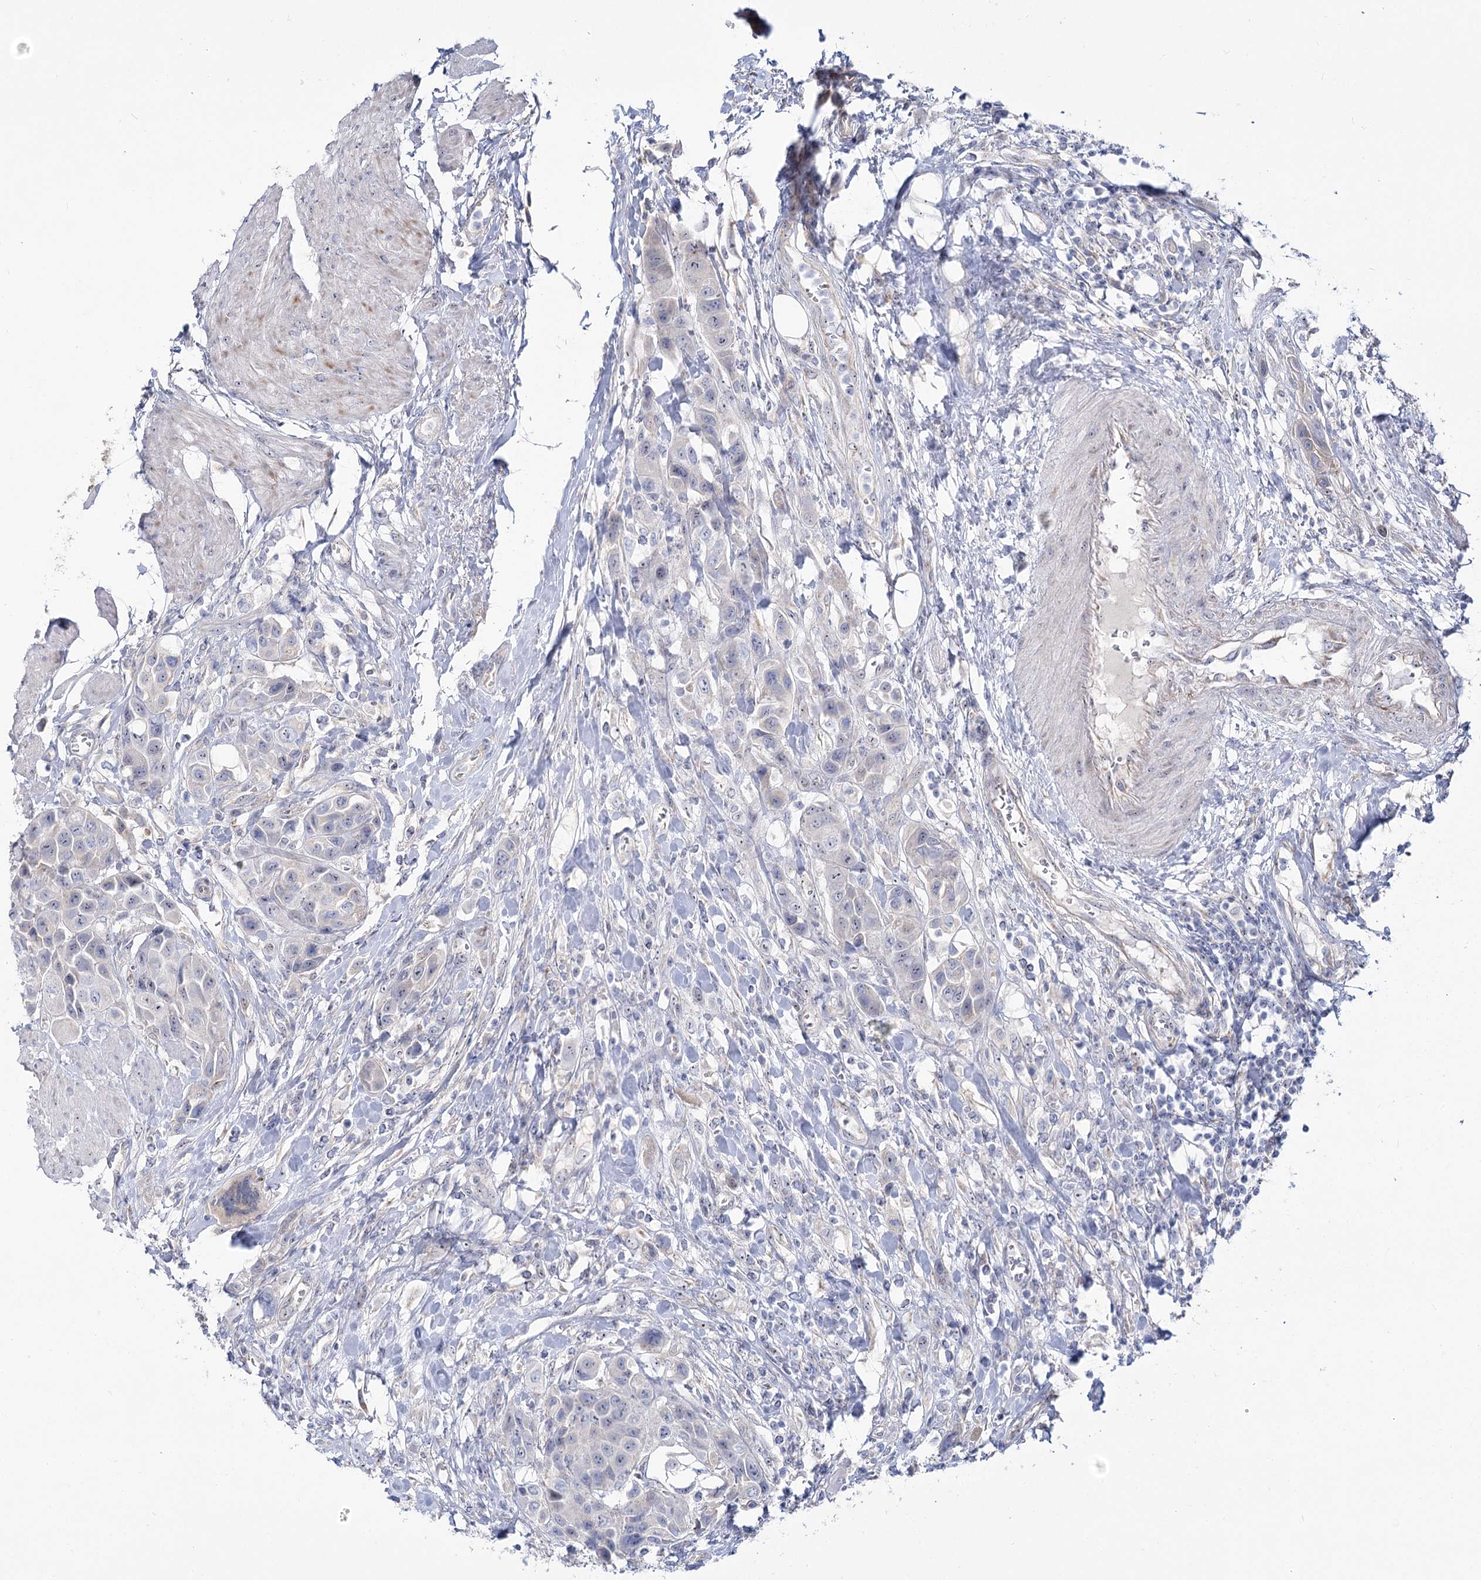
{"staining": {"intensity": "moderate", "quantity": "<25%", "location": "nuclear"}, "tissue": "urothelial cancer", "cell_type": "Tumor cells", "image_type": "cancer", "snomed": [{"axis": "morphology", "description": "Urothelial carcinoma, High grade"}, {"axis": "topography", "description": "Urinary bladder"}], "caption": "DAB (3,3'-diaminobenzidine) immunohistochemical staining of human urothelial carcinoma (high-grade) demonstrates moderate nuclear protein expression in approximately <25% of tumor cells.", "gene": "SUOX", "patient": {"sex": "male", "age": 50}}